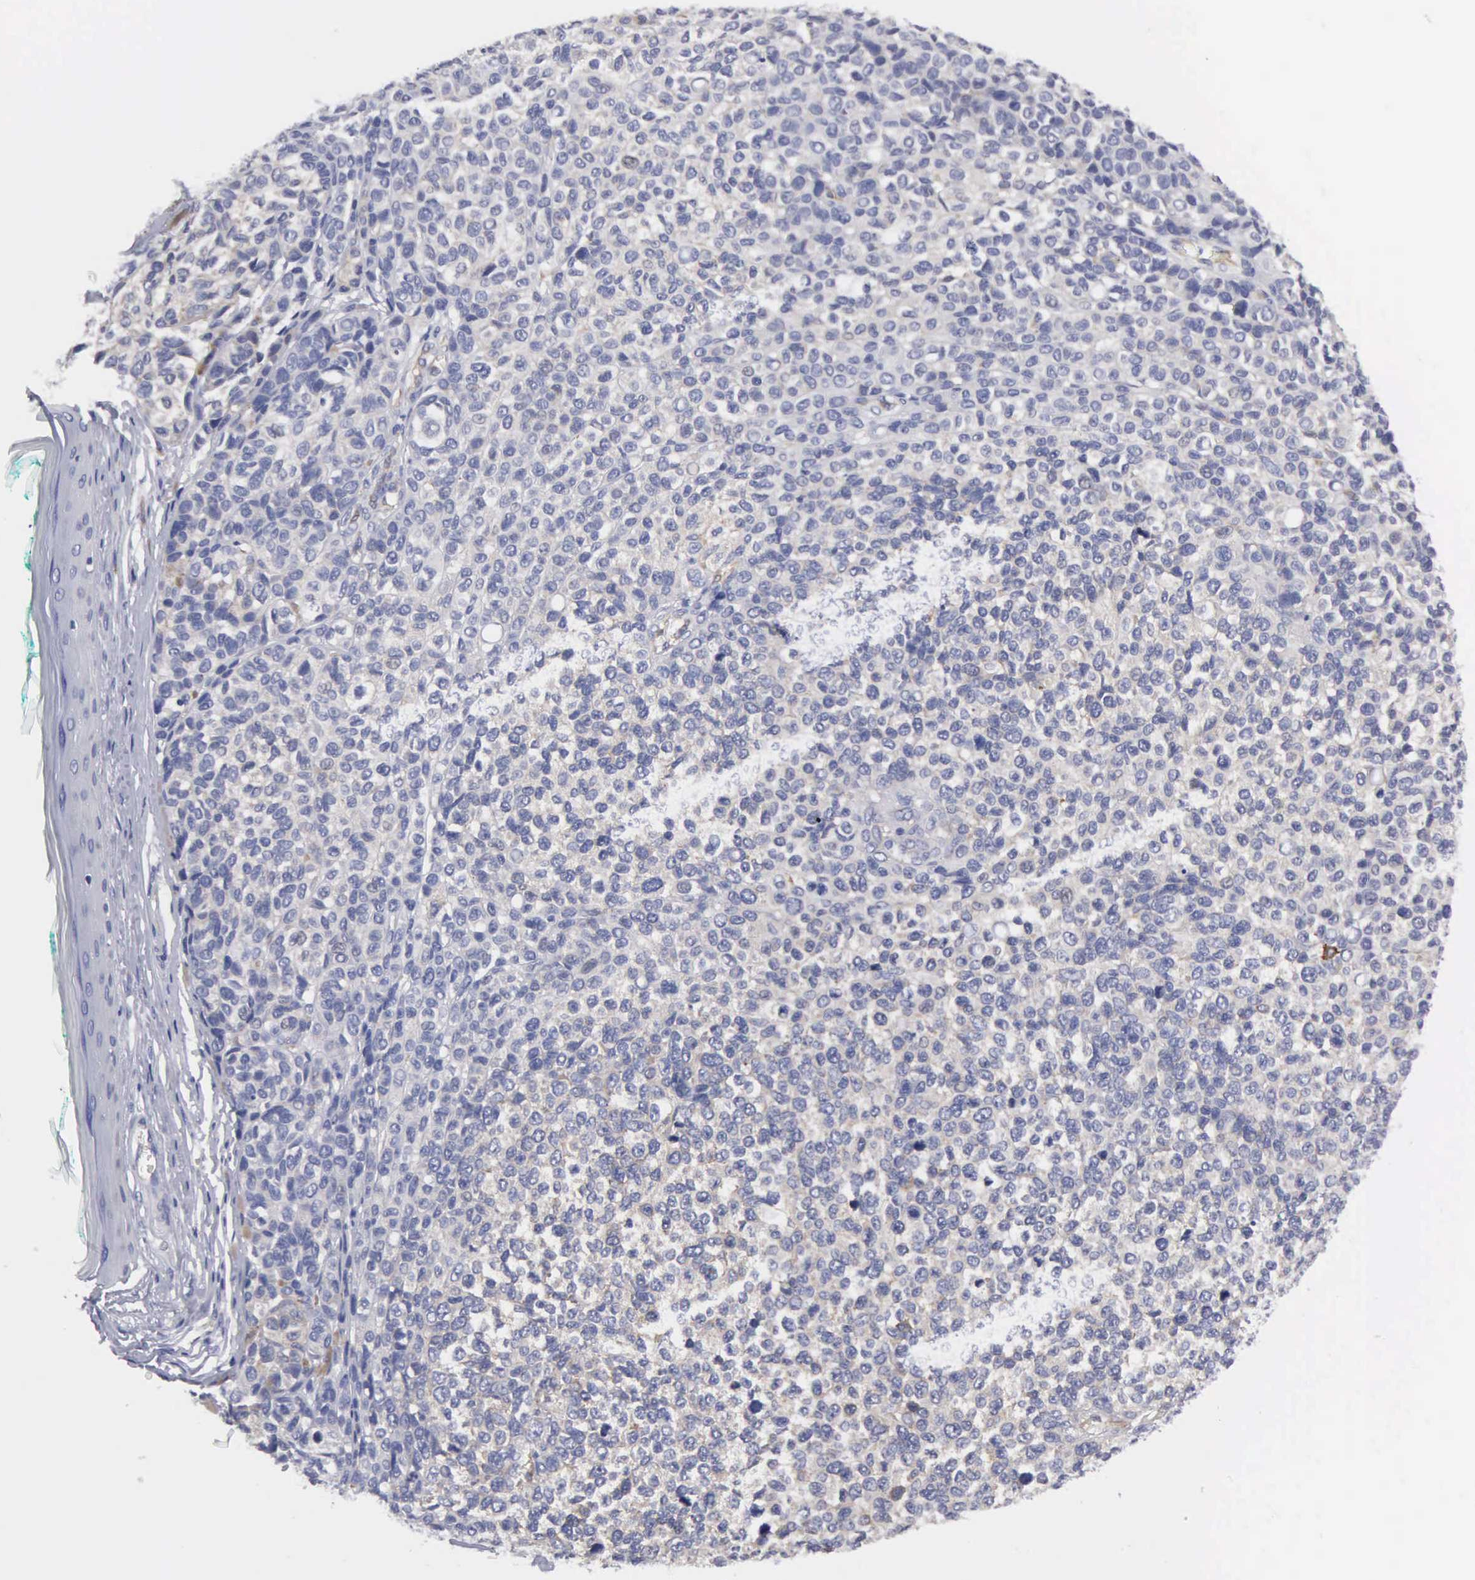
{"staining": {"intensity": "weak", "quantity": "<25%", "location": "cytoplasmic/membranous"}, "tissue": "melanoma", "cell_type": "Tumor cells", "image_type": "cancer", "snomed": [{"axis": "morphology", "description": "Malignant melanoma, NOS"}, {"axis": "topography", "description": "Skin"}], "caption": "Immunohistochemical staining of melanoma reveals no significant expression in tumor cells.", "gene": "RDX", "patient": {"sex": "female", "age": 85}}